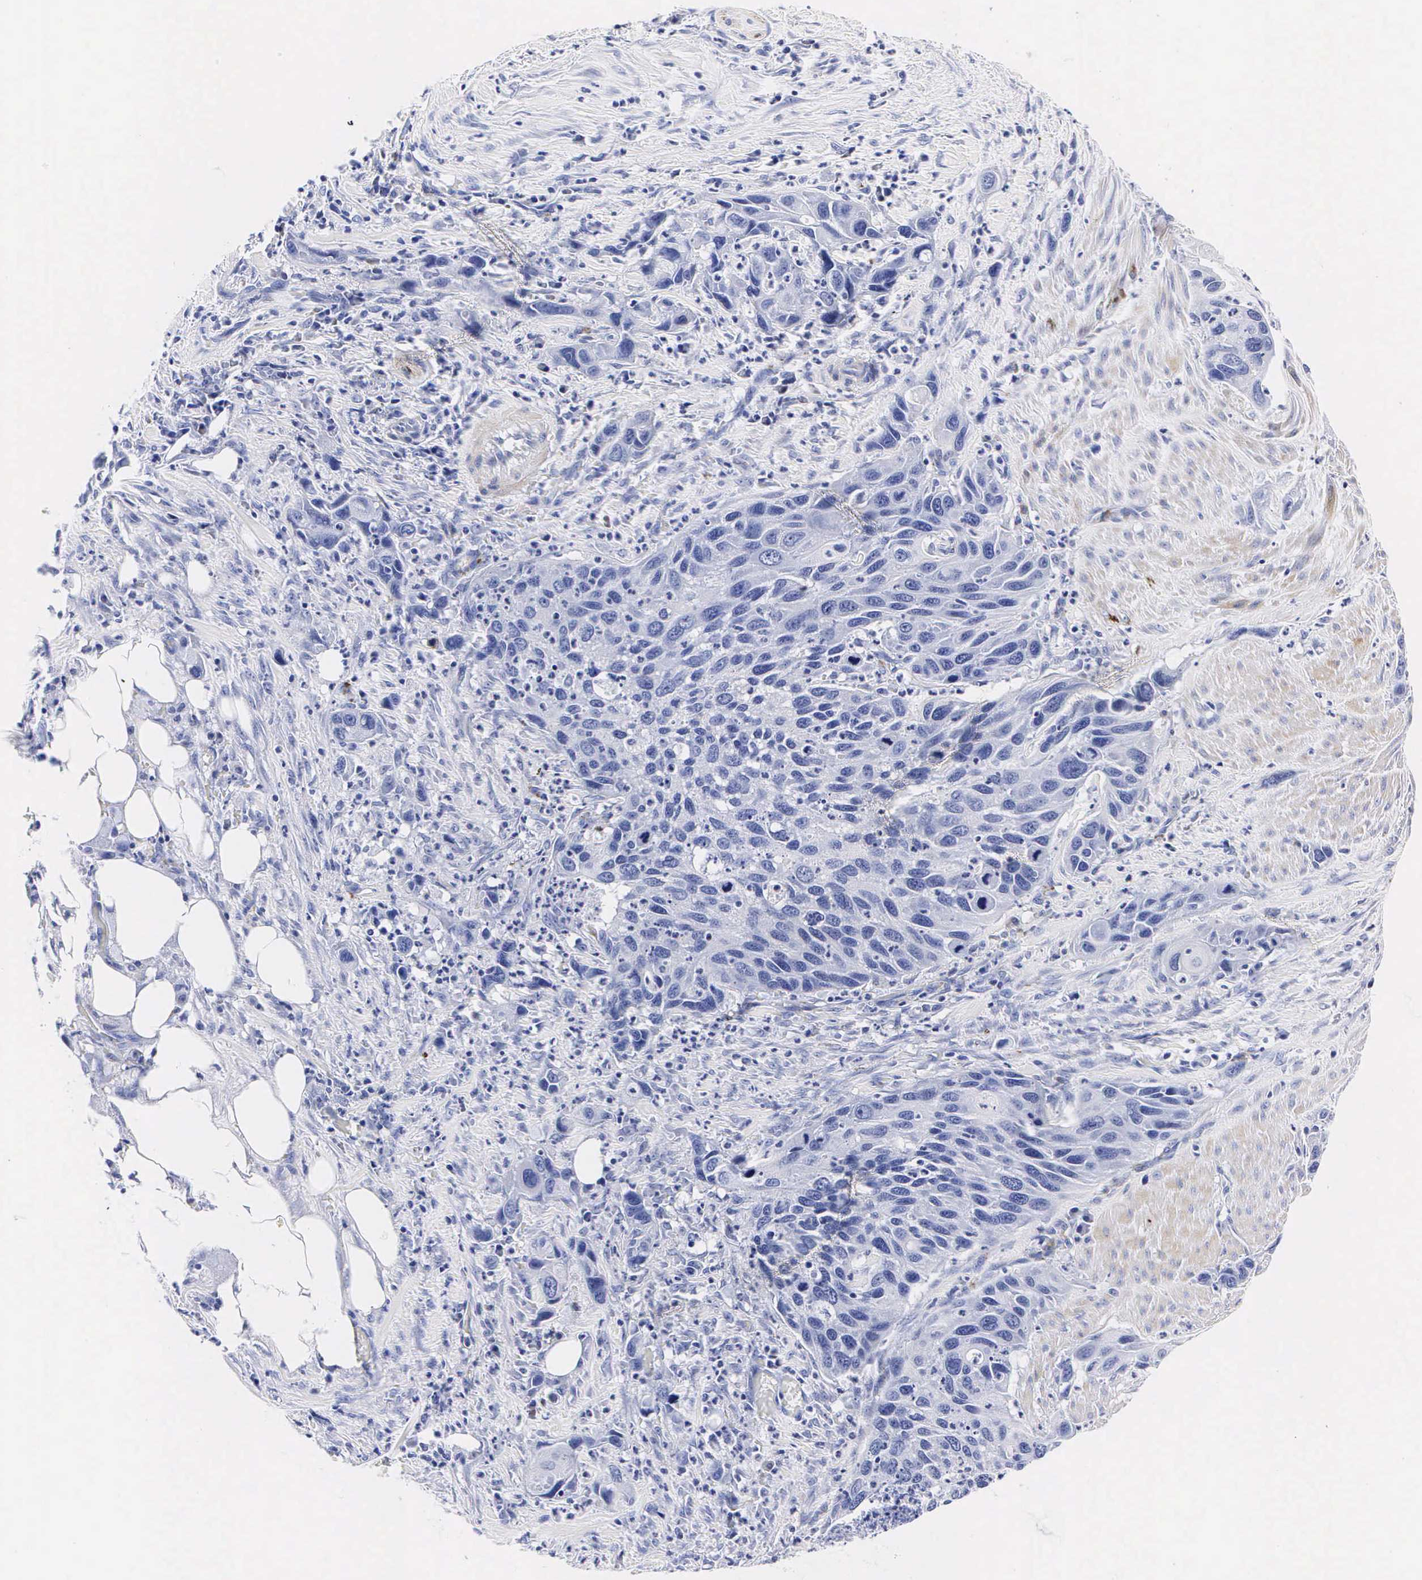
{"staining": {"intensity": "negative", "quantity": "none", "location": "none"}, "tissue": "urothelial cancer", "cell_type": "Tumor cells", "image_type": "cancer", "snomed": [{"axis": "morphology", "description": "Urothelial carcinoma, High grade"}, {"axis": "topography", "description": "Urinary bladder"}], "caption": "The photomicrograph displays no staining of tumor cells in high-grade urothelial carcinoma. (Immunohistochemistry, brightfield microscopy, high magnification).", "gene": "ENO2", "patient": {"sex": "male", "age": 66}}